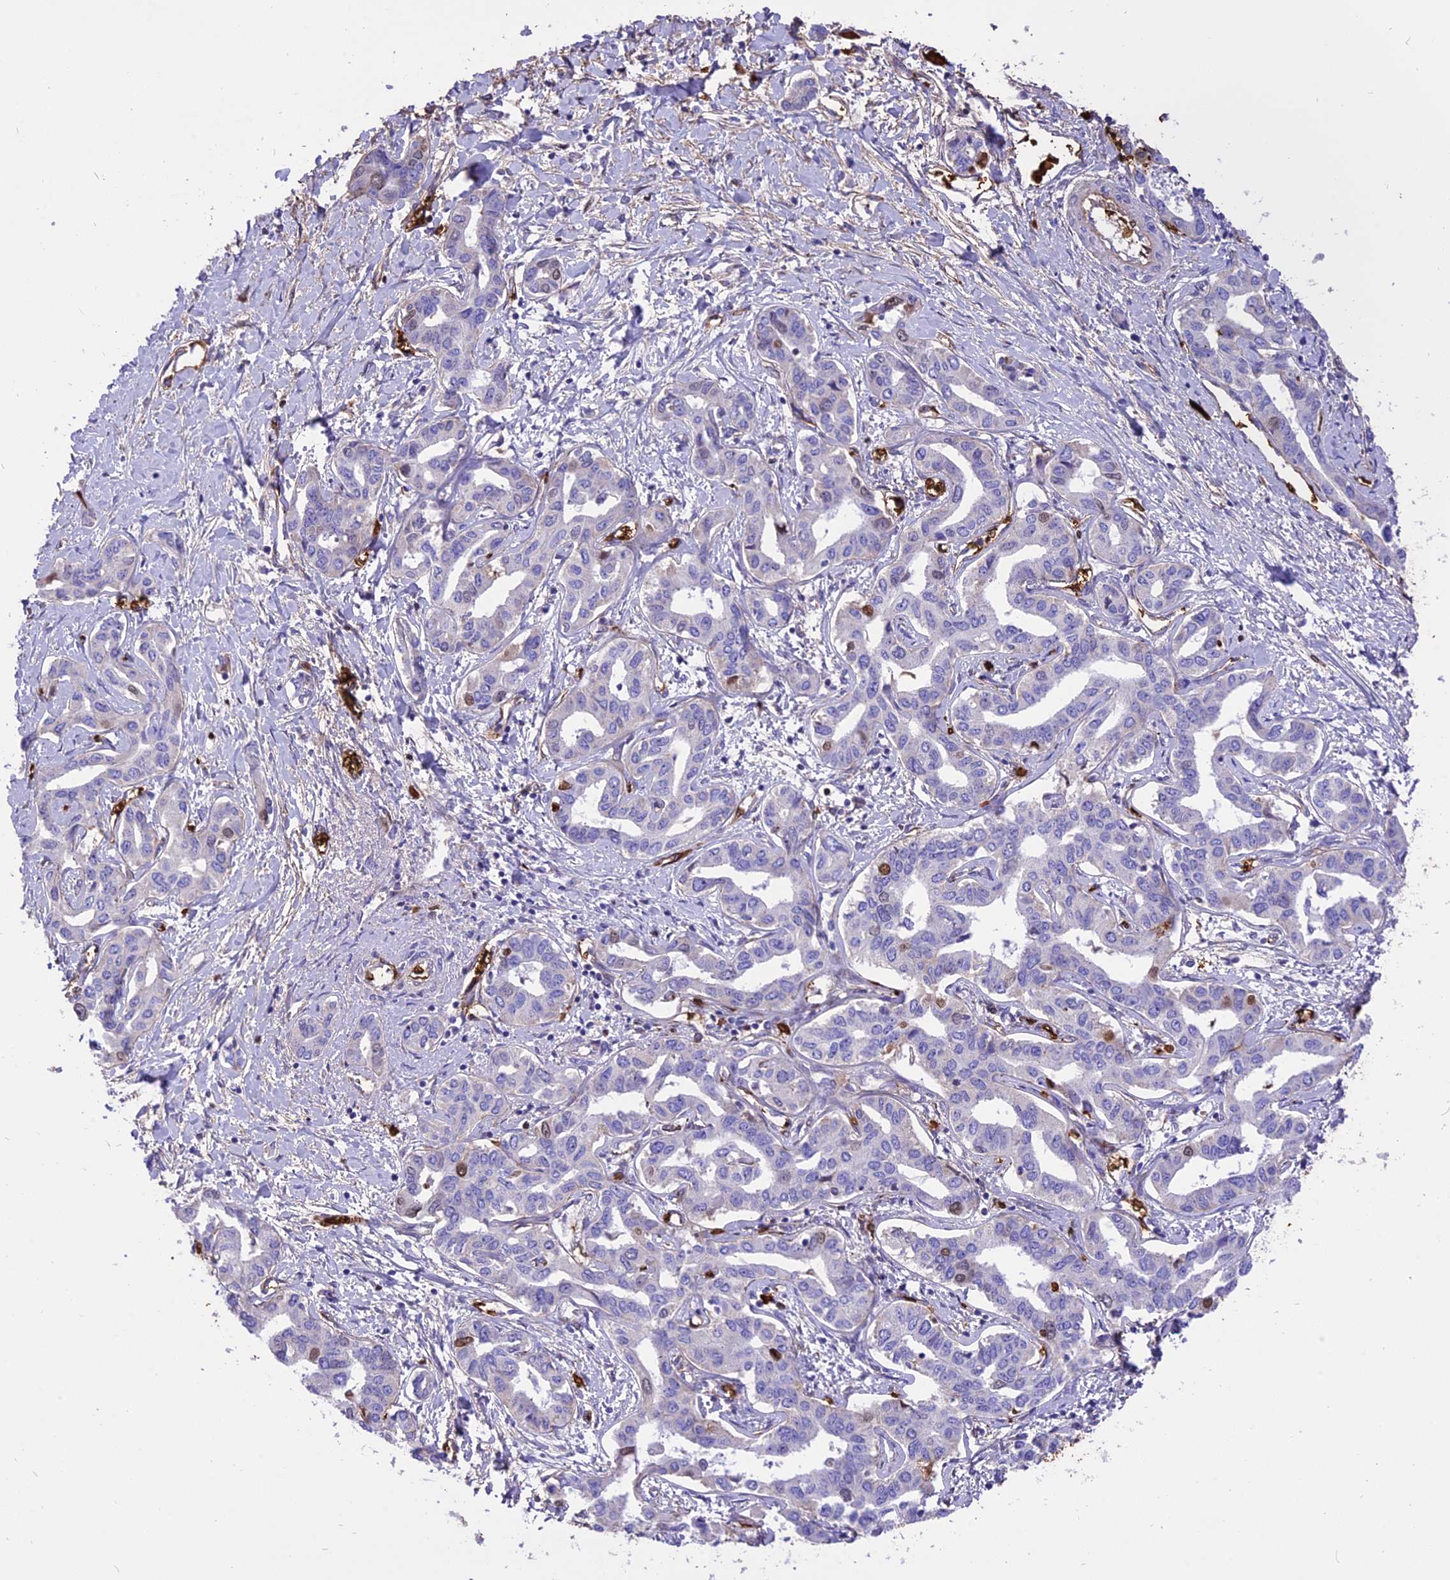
{"staining": {"intensity": "moderate", "quantity": "<25%", "location": "nuclear"}, "tissue": "liver cancer", "cell_type": "Tumor cells", "image_type": "cancer", "snomed": [{"axis": "morphology", "description": "Cholangiocarcinoma"}, {"axis": "topography", "description": "Liver"}], "caption": "High-magnification brightfield microscopy of cholangiocarcinoma (liver) stained with DAB (brown) and counterstained with hematoxylin (blue). tumor cells exhibit moderate nuclear staining is present in approximately<25% of cells.", "gene": "TTC4", "patient": {"sex": "male", "age": 59}}